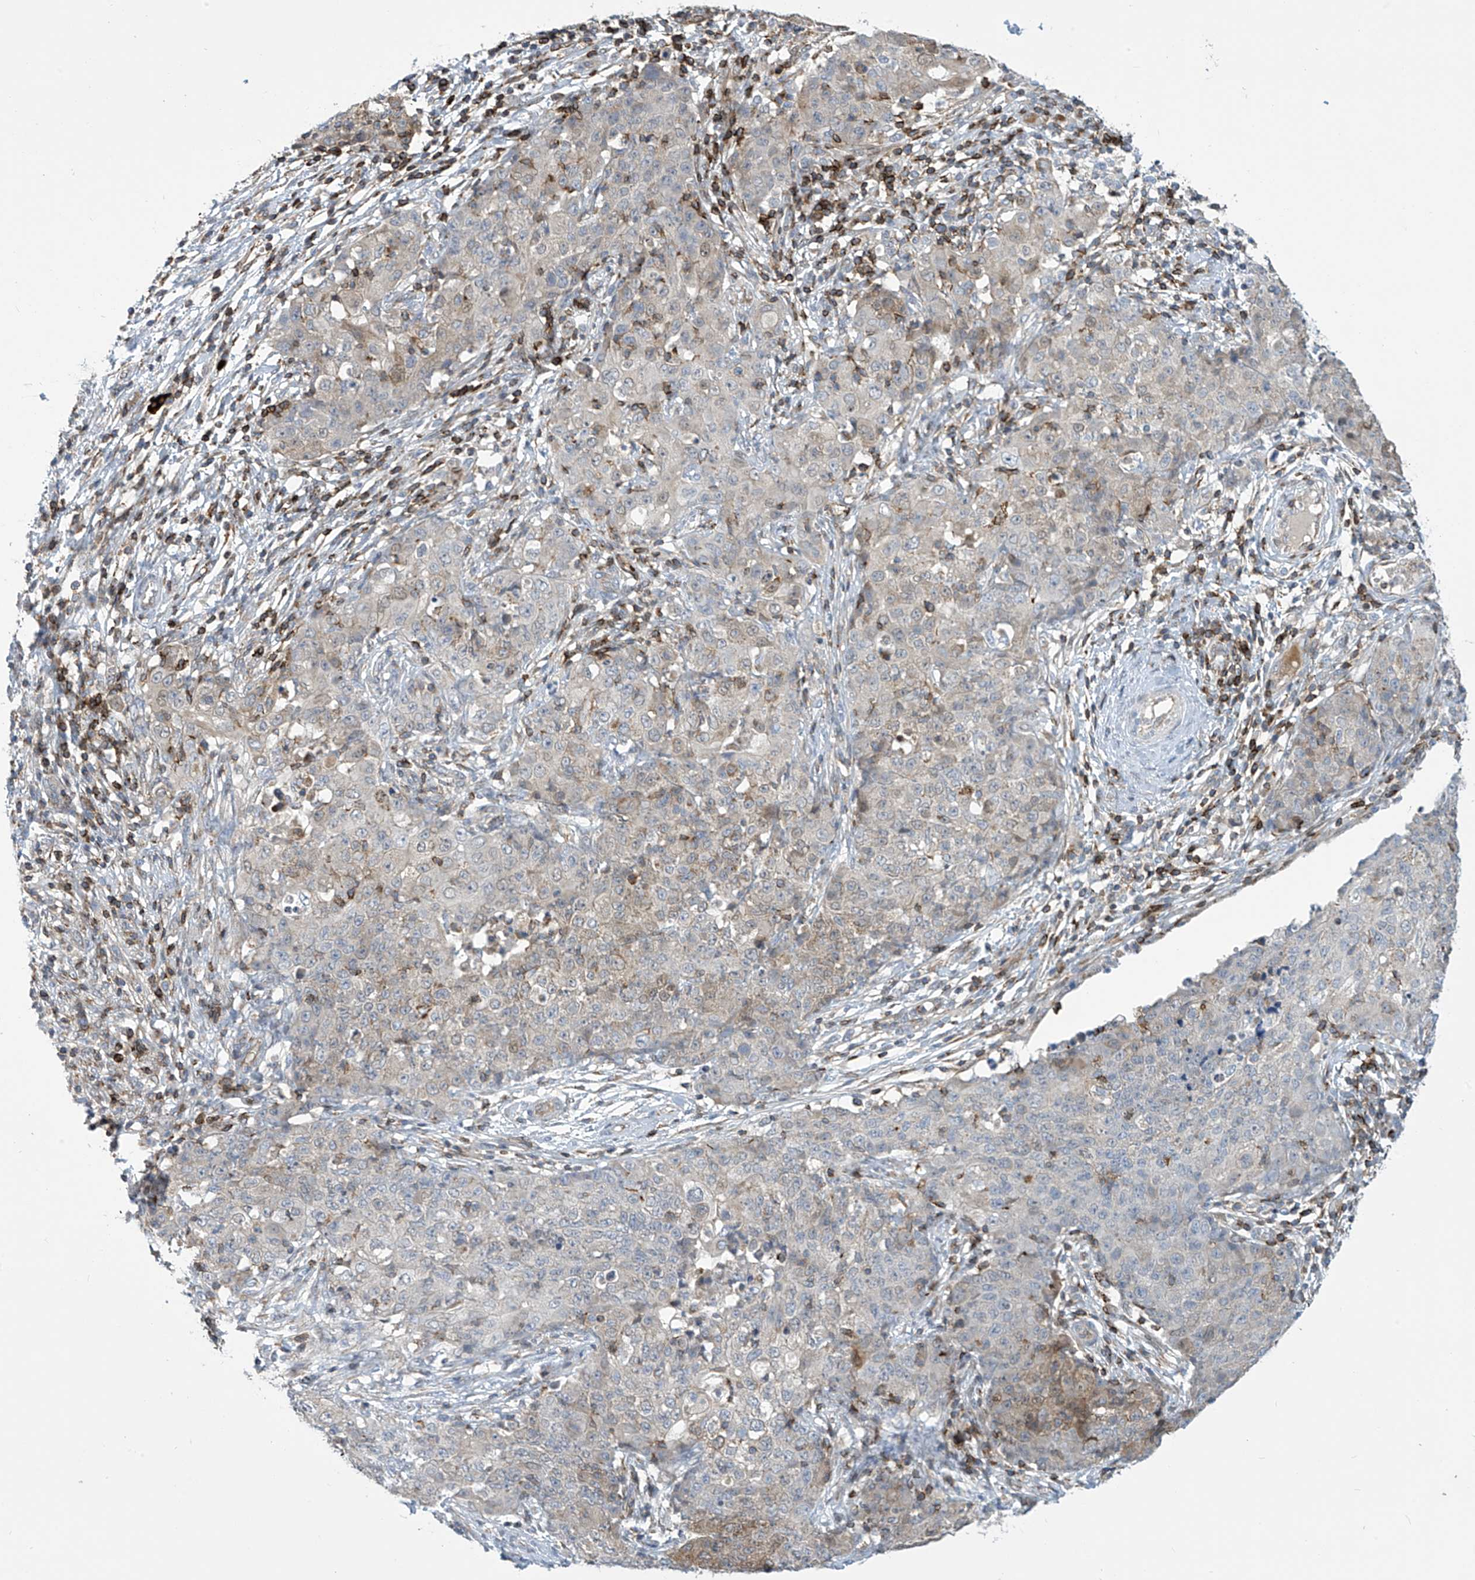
{"staining": {"intensity": "negative", "quantity": "none", "location": "none"}, "tissue": "ovarian cancer", "cell_type": "Tumor cells", "image_type": "cancer", "snomed": [{"axis": "morphology", "description": "Carcinoma, endometroid"}, {"axis": "topography", "description": "Ovary"}], "caption": "A high-resolution micrograph shows immunohistochemistry (IHC) staining of ovarian cancer, which demonstrates no significant staining in tumor cells.", "gene": "IBA57", "patient": {"sex": "female", "age": 42}}